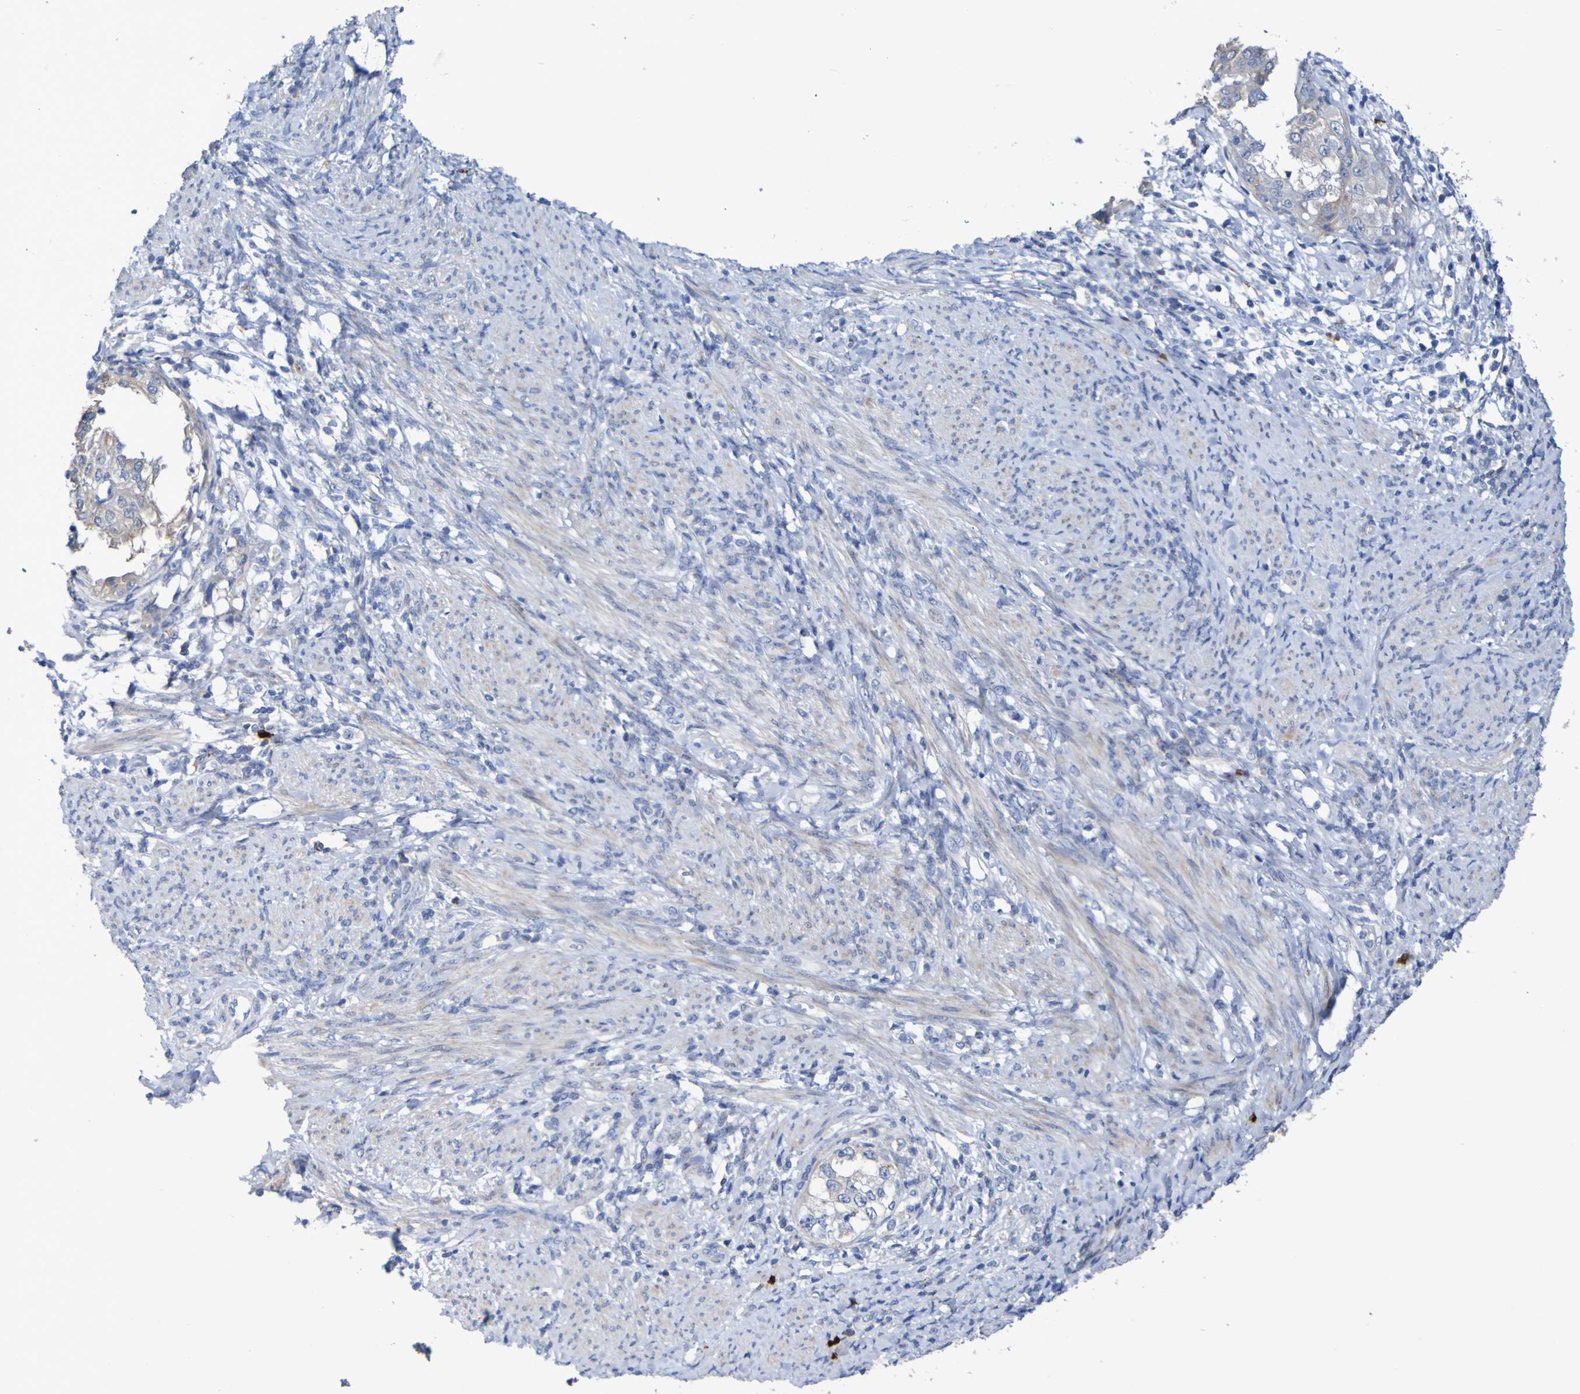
{"staining": {"intensity": "weak", "quantity": "25%-75%", "location": "cytoplasmic/membranous"}, "tissue": "endometrial cancer", "cell_type": "Tumor cells", "image_type": "cancer", "snomed": [{"axis": "morphology", "description": "Adenocarcinoma, NOS"}, {"axis": "topography", "description": "Endometrium"}], "caption": "Immunohistochemical staining of endometrial cancer shows low levels of weak cytoplasmic/membranous positivity in about 25%-75% of tumor cells.", "gene": "C11orf24", "patient": {"sex": "female", "age": 85}}